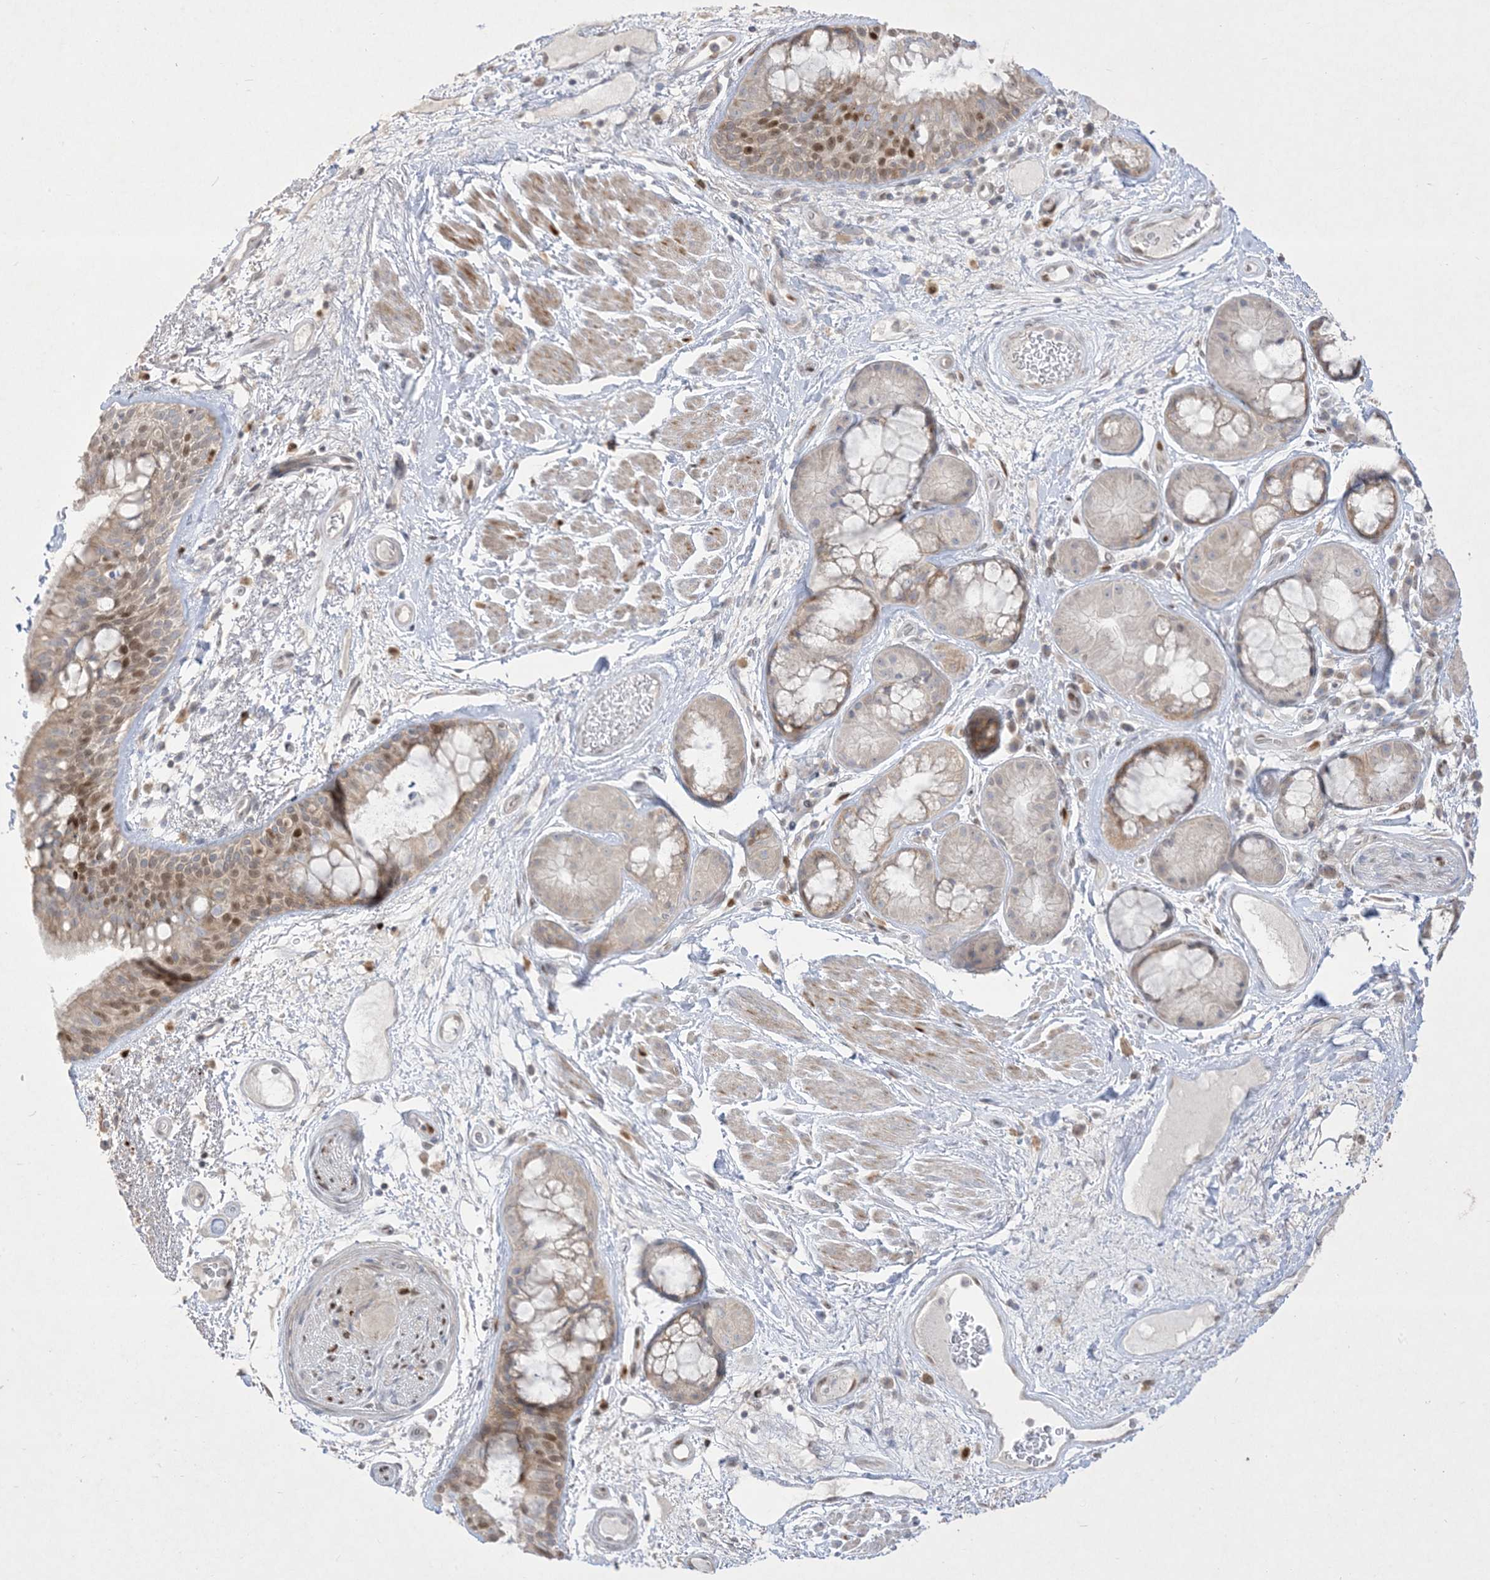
{"staining": {"intensity": "moderate", "quantity": "<25%", "location": "cytoplasmic/membranous,nuclear"}, "tissue": "bronchus", "cell_type": "Respiratory epithelial cells", "image_type": "normal", "snomed": [{"axis": "morphology", "description": "Normal tissue, NOS"}, {"axis": "morphology", "description": "Squamous cell carcinoma, NOS"}, {"axis": "topography", "description": "Lymph node"}, {"axis": "topography", "description": "Bronchus"}, {"axis": "topography", "description": "Lung"}], "caption": "IHC (DAB (3,3'-diaminobenzidine)) staining of unremarkable human bronchus exhibits moderate cytoplasmic/membranous,nuclear protein positivity in approximately <25% of respiratory epithelial cells.", "gene": "BHLHE40", "patient": {"sex": "male", "age": 66}}